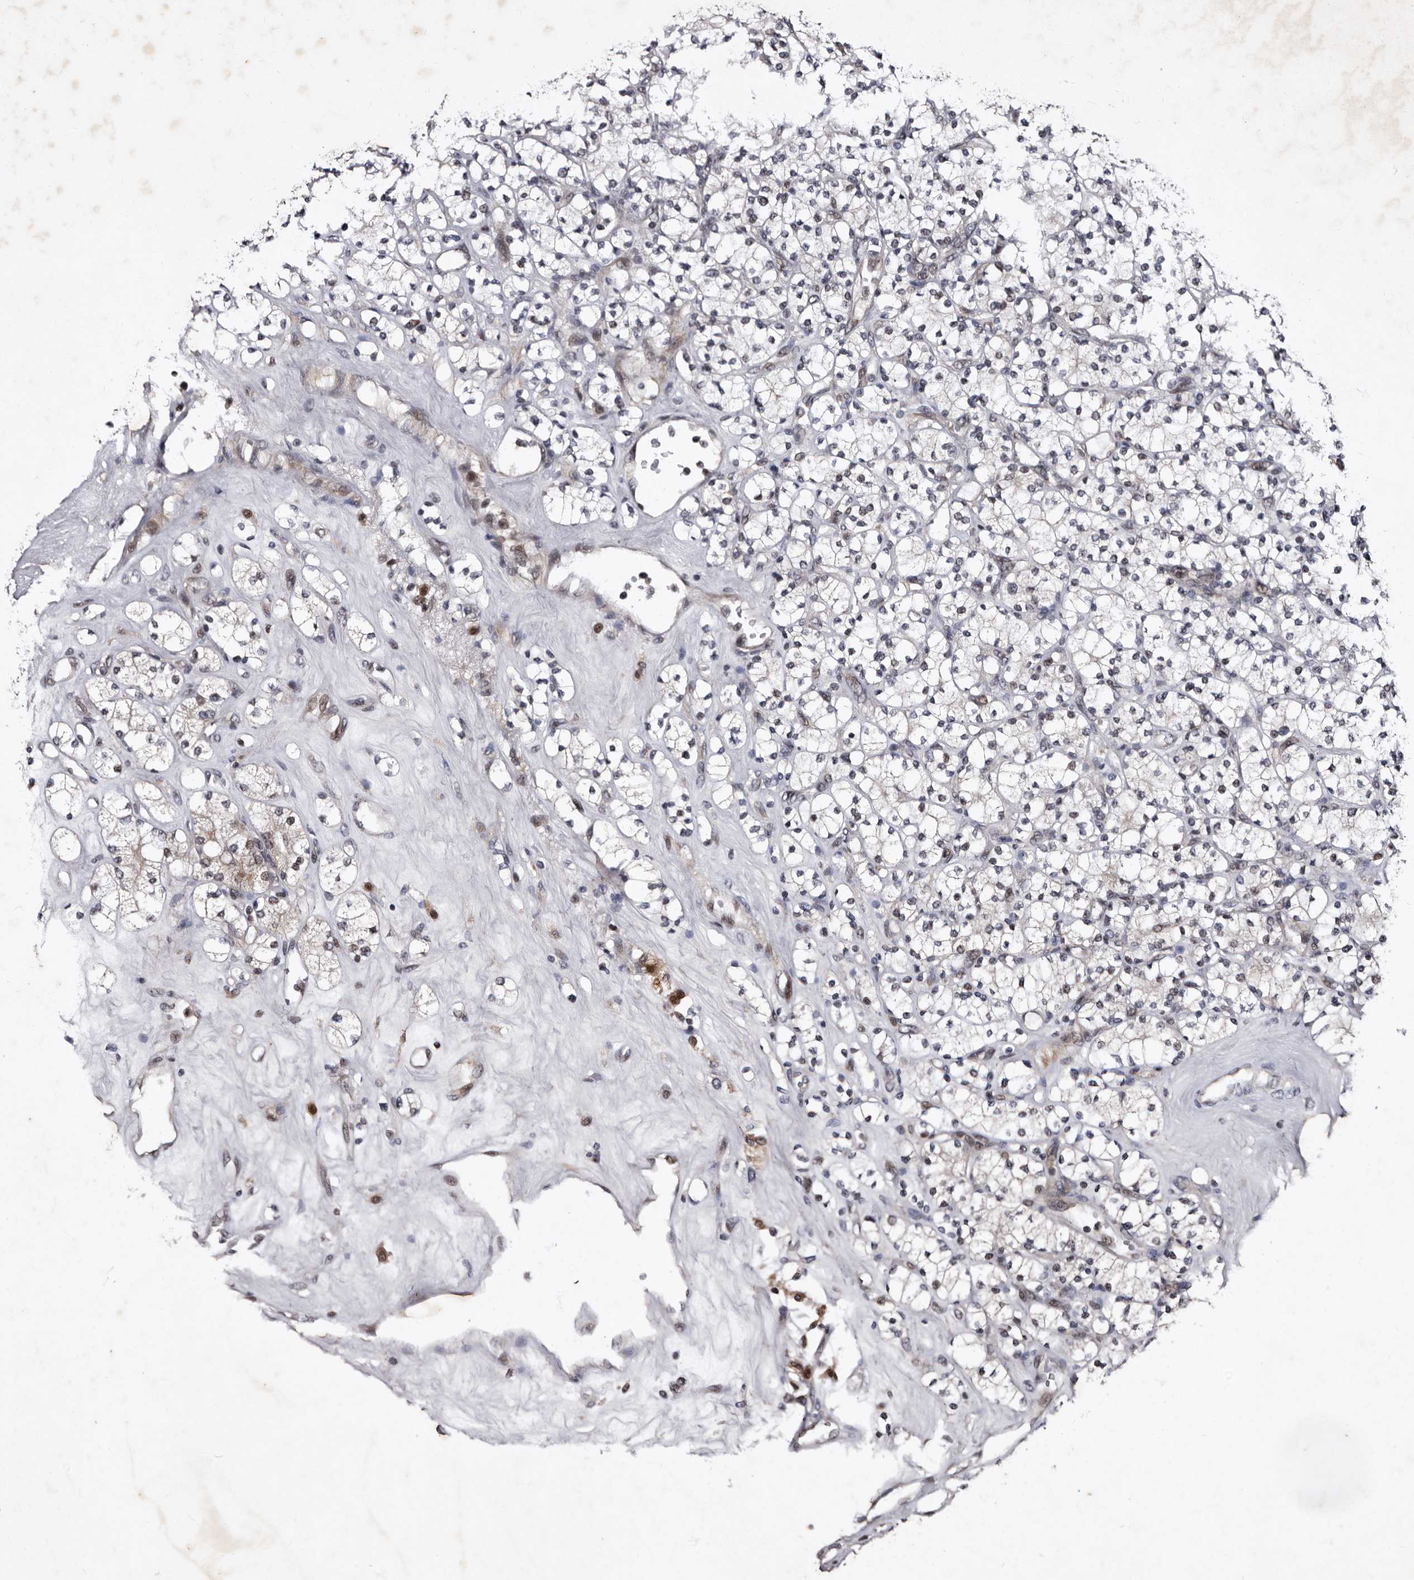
{"staining": {"intensity": "negative", "quantity": "none", "location": "none"}, "tissue": "renal cancer", "cell_type": "Tumor cells", "image_type": "cancer", "snomed": [{"axis": "morphology", "description": "Adenocarcinoma, NOS"}, {"axis": "topography", "description": "Kidney"}], "caption": "High power microscopy image of an immunohistochemistry (IHC) image of renal cancer, revealing no significant positivity in tumor cells. (Brightfield microscopy of DAB IHC at high magnification).", "gene": "TNKS", "patient": {"sex": "male", "age": 77}}